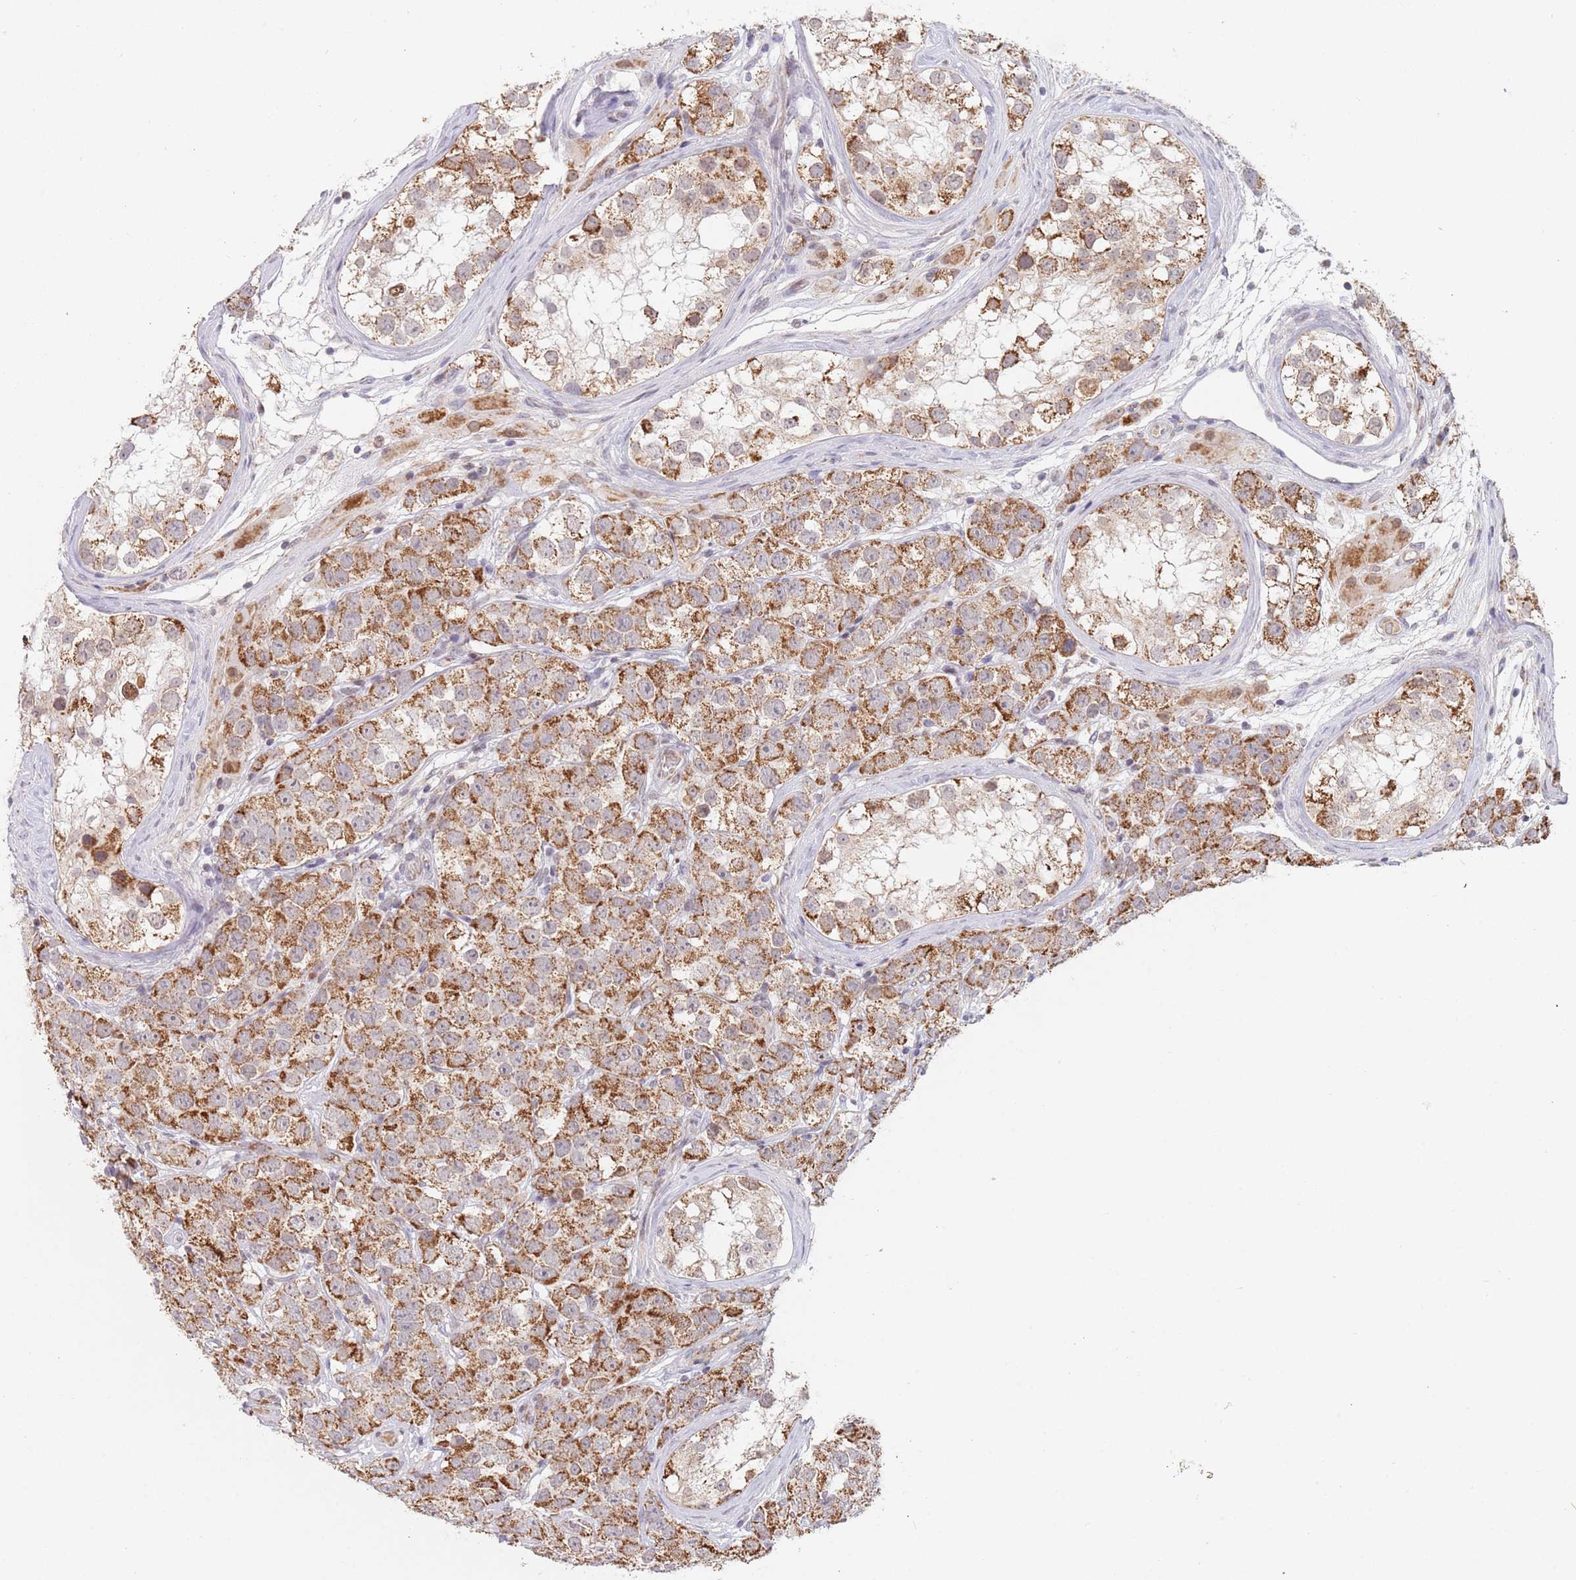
{"staining": {"intensity": "strong", "quantity": ">75%", "location": "cytoplasmic/membranous"}, "tissue": "testis cancer", "cell_type": "Tumor cells", "image_type": "cancer", "snomed": [{"axis": "morphology", "description": "Seminoma, NOS"}, {"axis": "topography", "description": "Testis"}], "caption": "This is a micrograph of IHC staining of testis seminoma, which shows strong positivity in the cytoplasmic/membranous of tumor cells.", "gene": "TIMM13", "patient": {"sex": "male", "age": 28}}